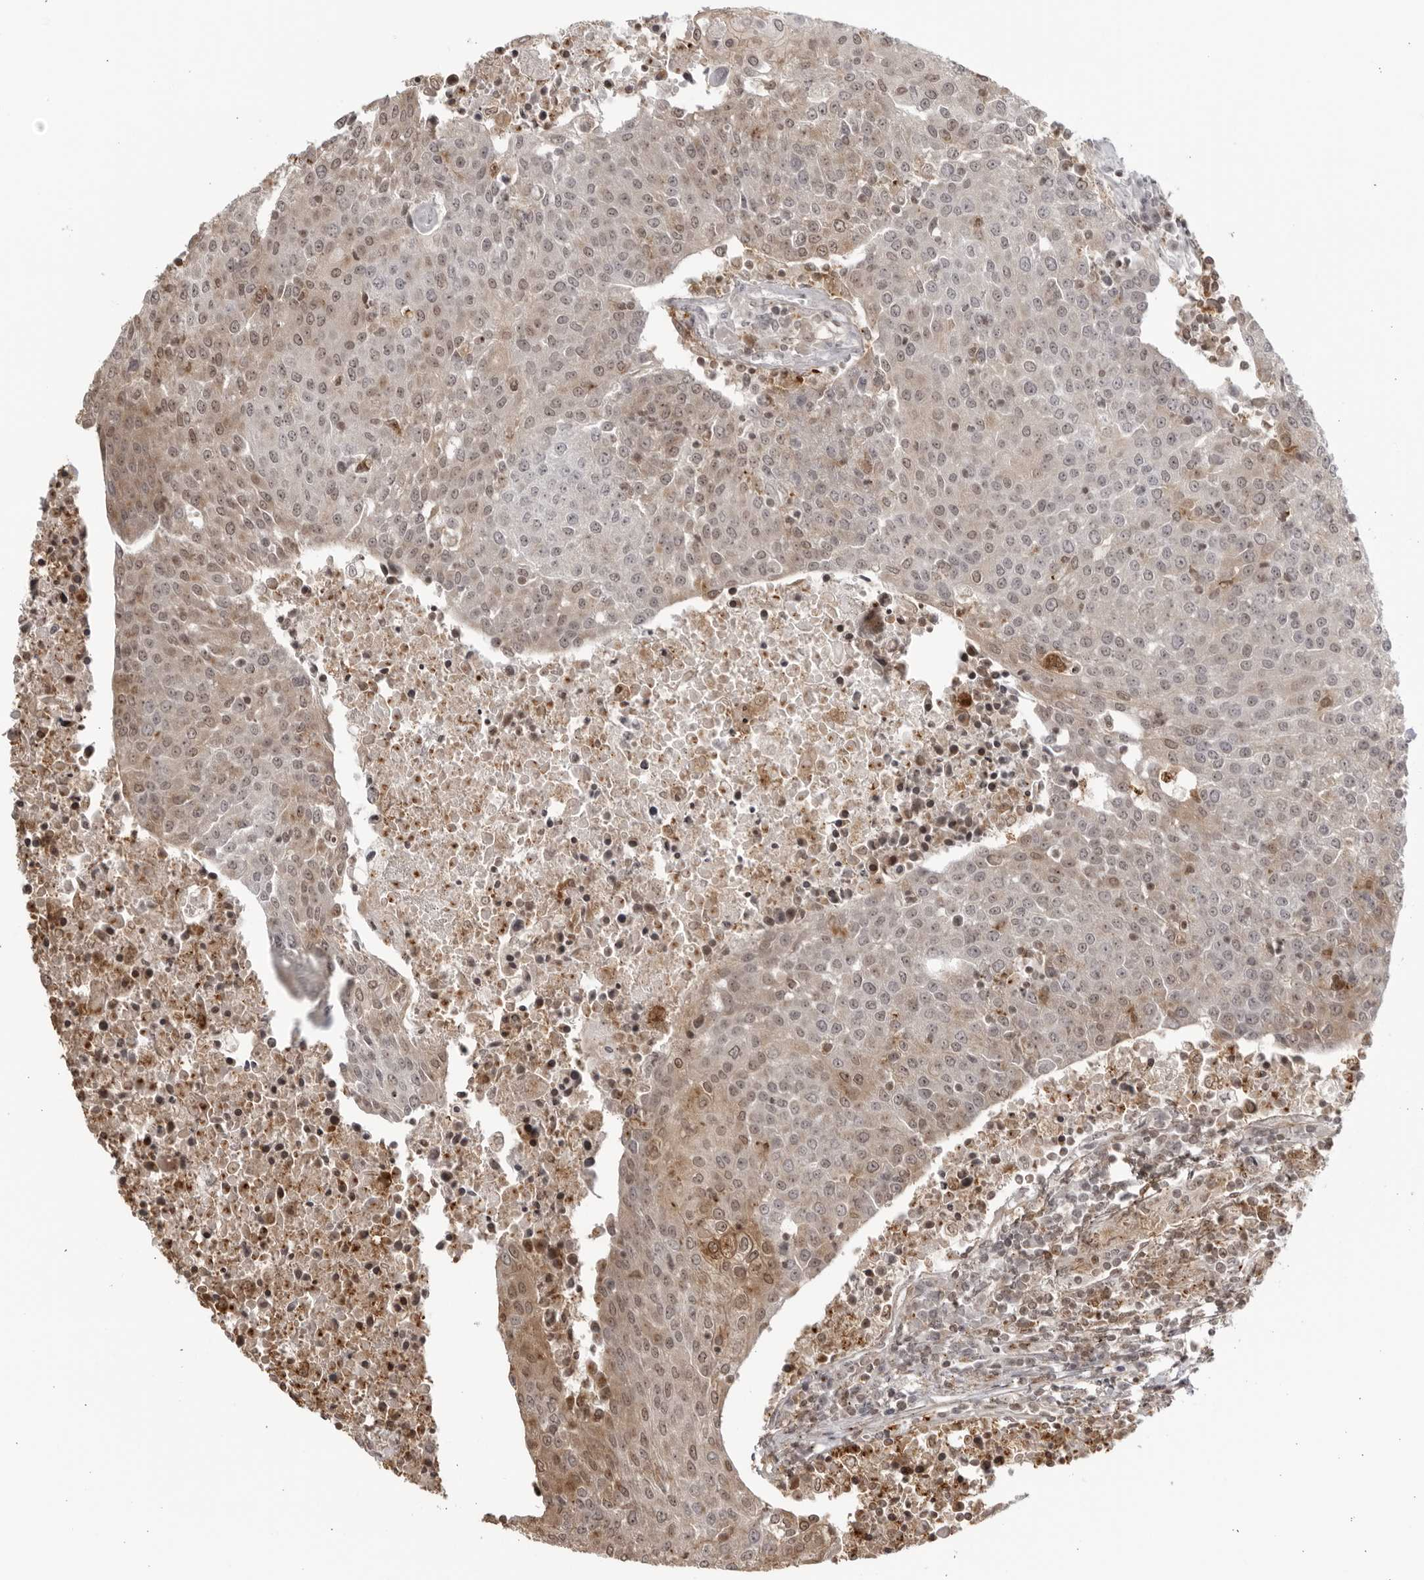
{"staining": {"intensity": "moderate", "quantity": "25%-75%", "location": "nuclear"}, "tissue": "urothelial cancer", "cell_type": "Tumor cells", "image_type": "cancer", "snomed": [{"axis": "morphology", "description": "Urothelial carcinoma, High grade"}, {"axis": "topography", "description": "Urinary bladder"}], "caption": "An image of human urothelial cancer stained for a protein reveals moderate nuclear brown staining in tumor cells.", "gene": "TCF21", "patient": {"sex": "female", "age": 85}}